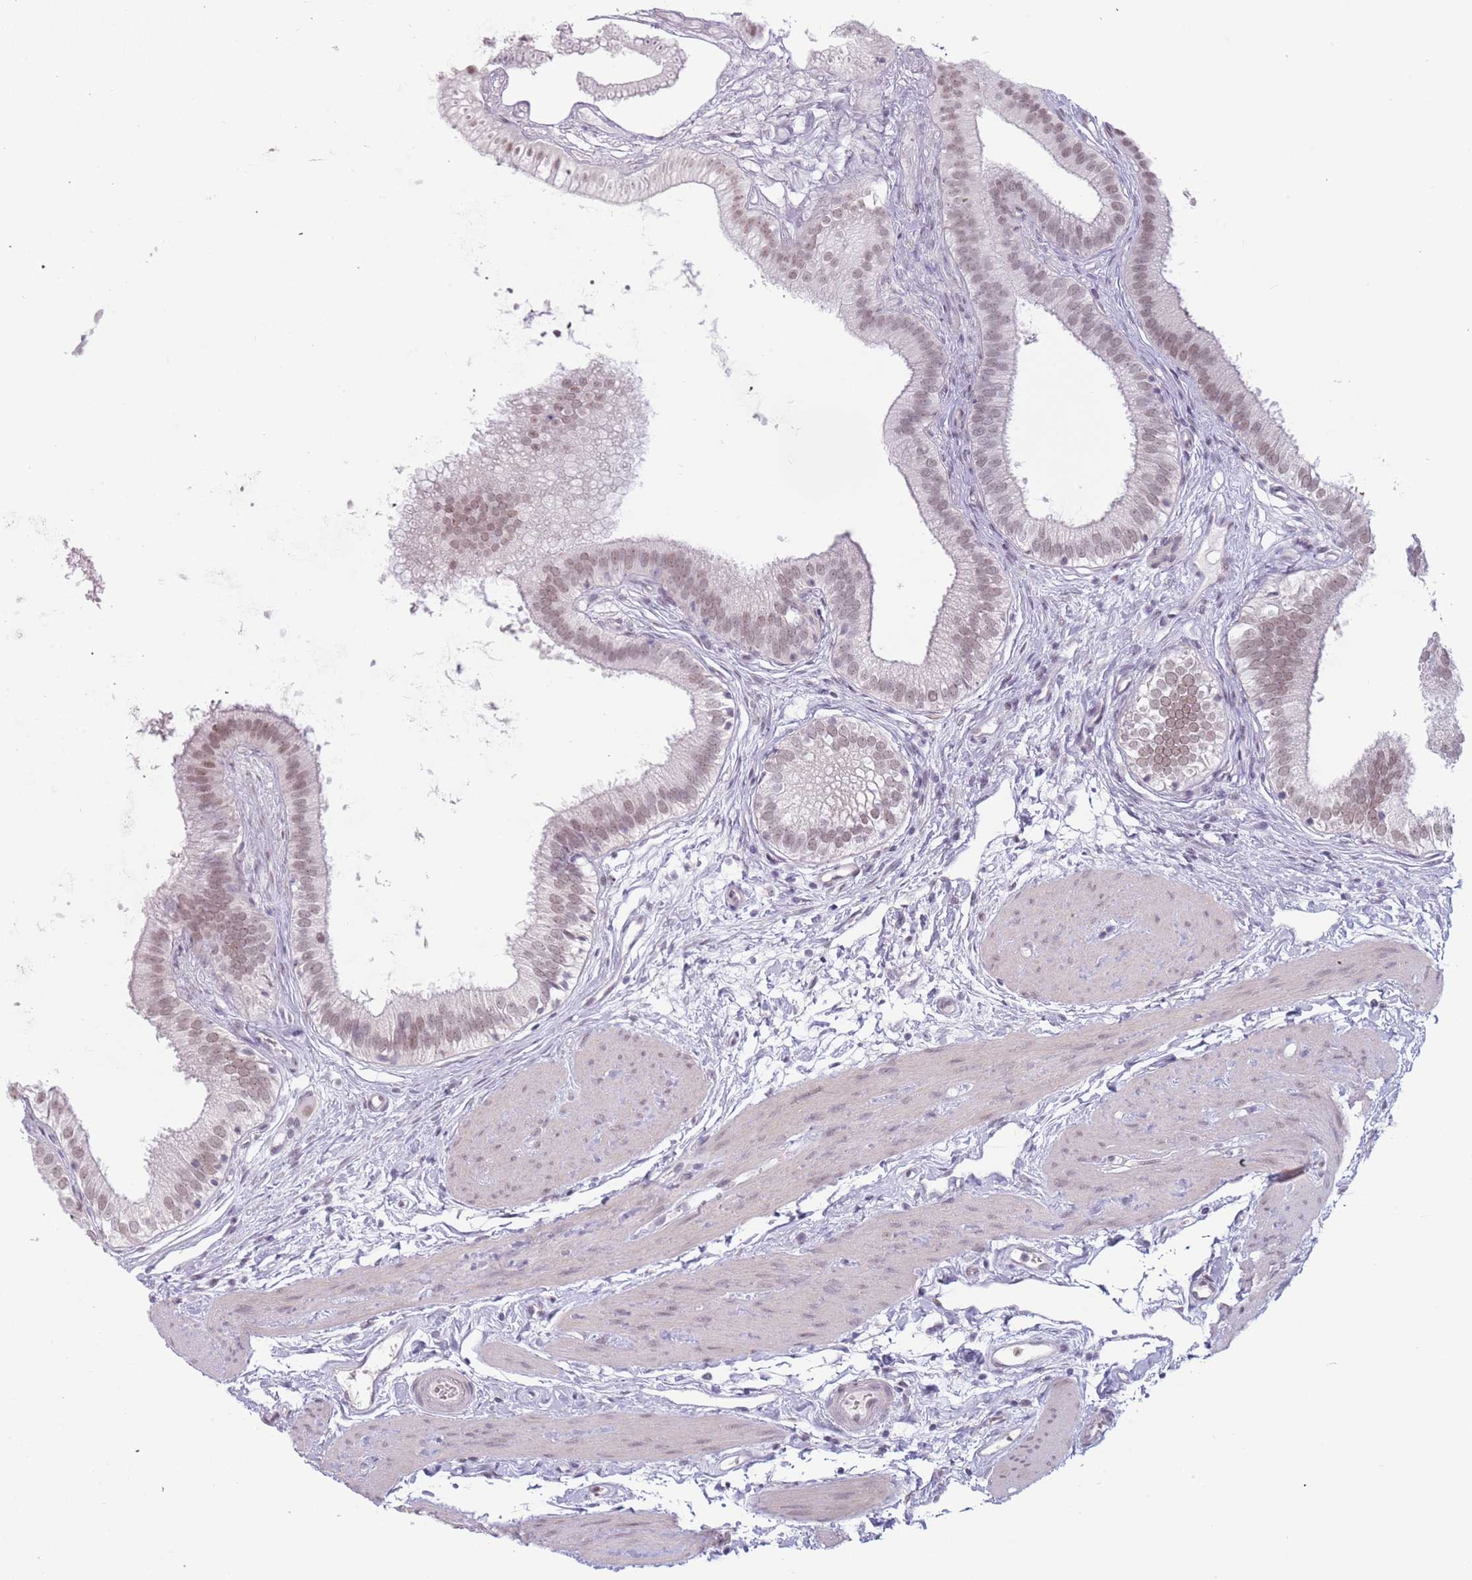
{"staining": {"intensity": "moderate", "quantity": ">75%", "location": "nuclear"}, "tissue": "gallbladder", "cell_type": "Glandular cells", "image_type": "normal", "snomed": [{"axis": "morphology", "description": "Normal tissue, NOS"}, {"axis": "topography", "description": "Gallbladder"}], "caption": "This photomicrograph exhibits immunohistochemistry (IHC) staining of normal human gallbladder, with medium moderate nuclear positivity in about >75% of glandular cells.", "gene": "REXO4", "patient": {"sex": "female", "age": 54}}